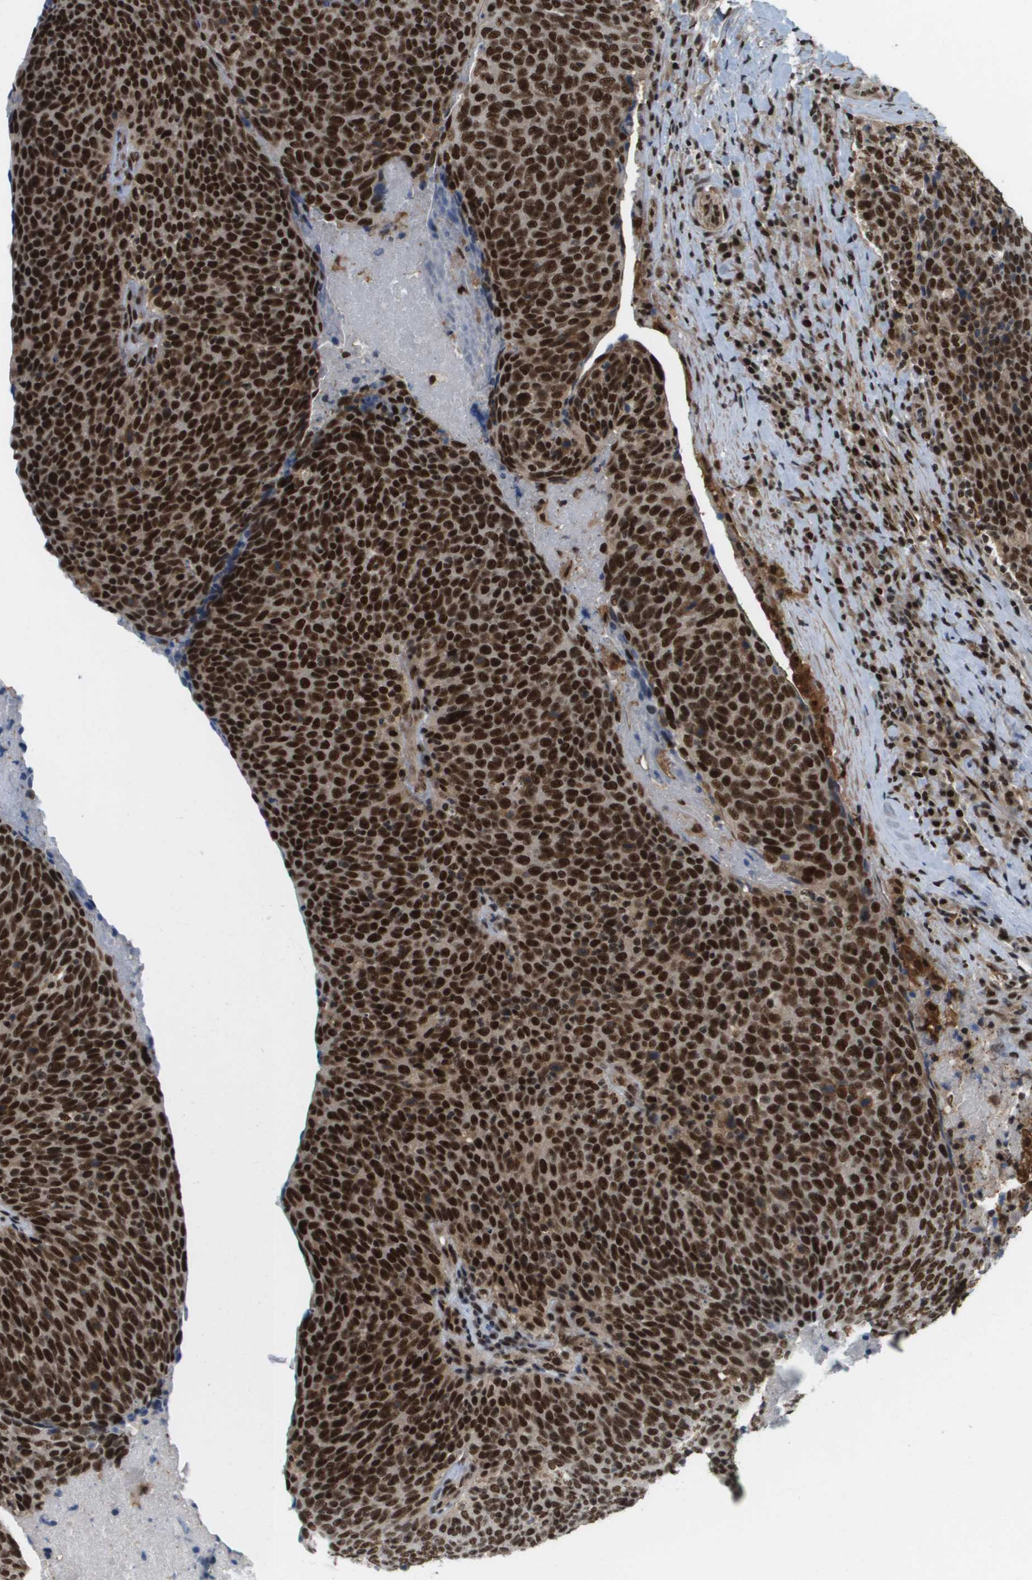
{"staining": {"intensity": "strong", "quantity": ">75%", "location": "cytoplasmic/membranous,nuclear"}, "tissue": "head and neck cancer", "cell_type": "Tumor cells", "image_type": "cancer", "snomed": [{"axis": "morphology", "description": "Squamous cell carcinoma, NOS"}, {"axis": "morphology", "description": "Squamous cell carcinoma, metastatic, NOS"}, {"axis": "topography", "description": "Lymph node"}, {"axis": "topography", "description": "Head-Neck"}], "caption": "DAB (3,3'-diaminobenzidine) immunohistochemical staining of head and neck cancer (metastatic squamous cell carcinoma) demonstrates strong cytoplasmic/membranous and nuclear protein expression in about >75% of tumor cells.", "gene": "PRCC", "patient": {"sex": "male", "age": 62}}